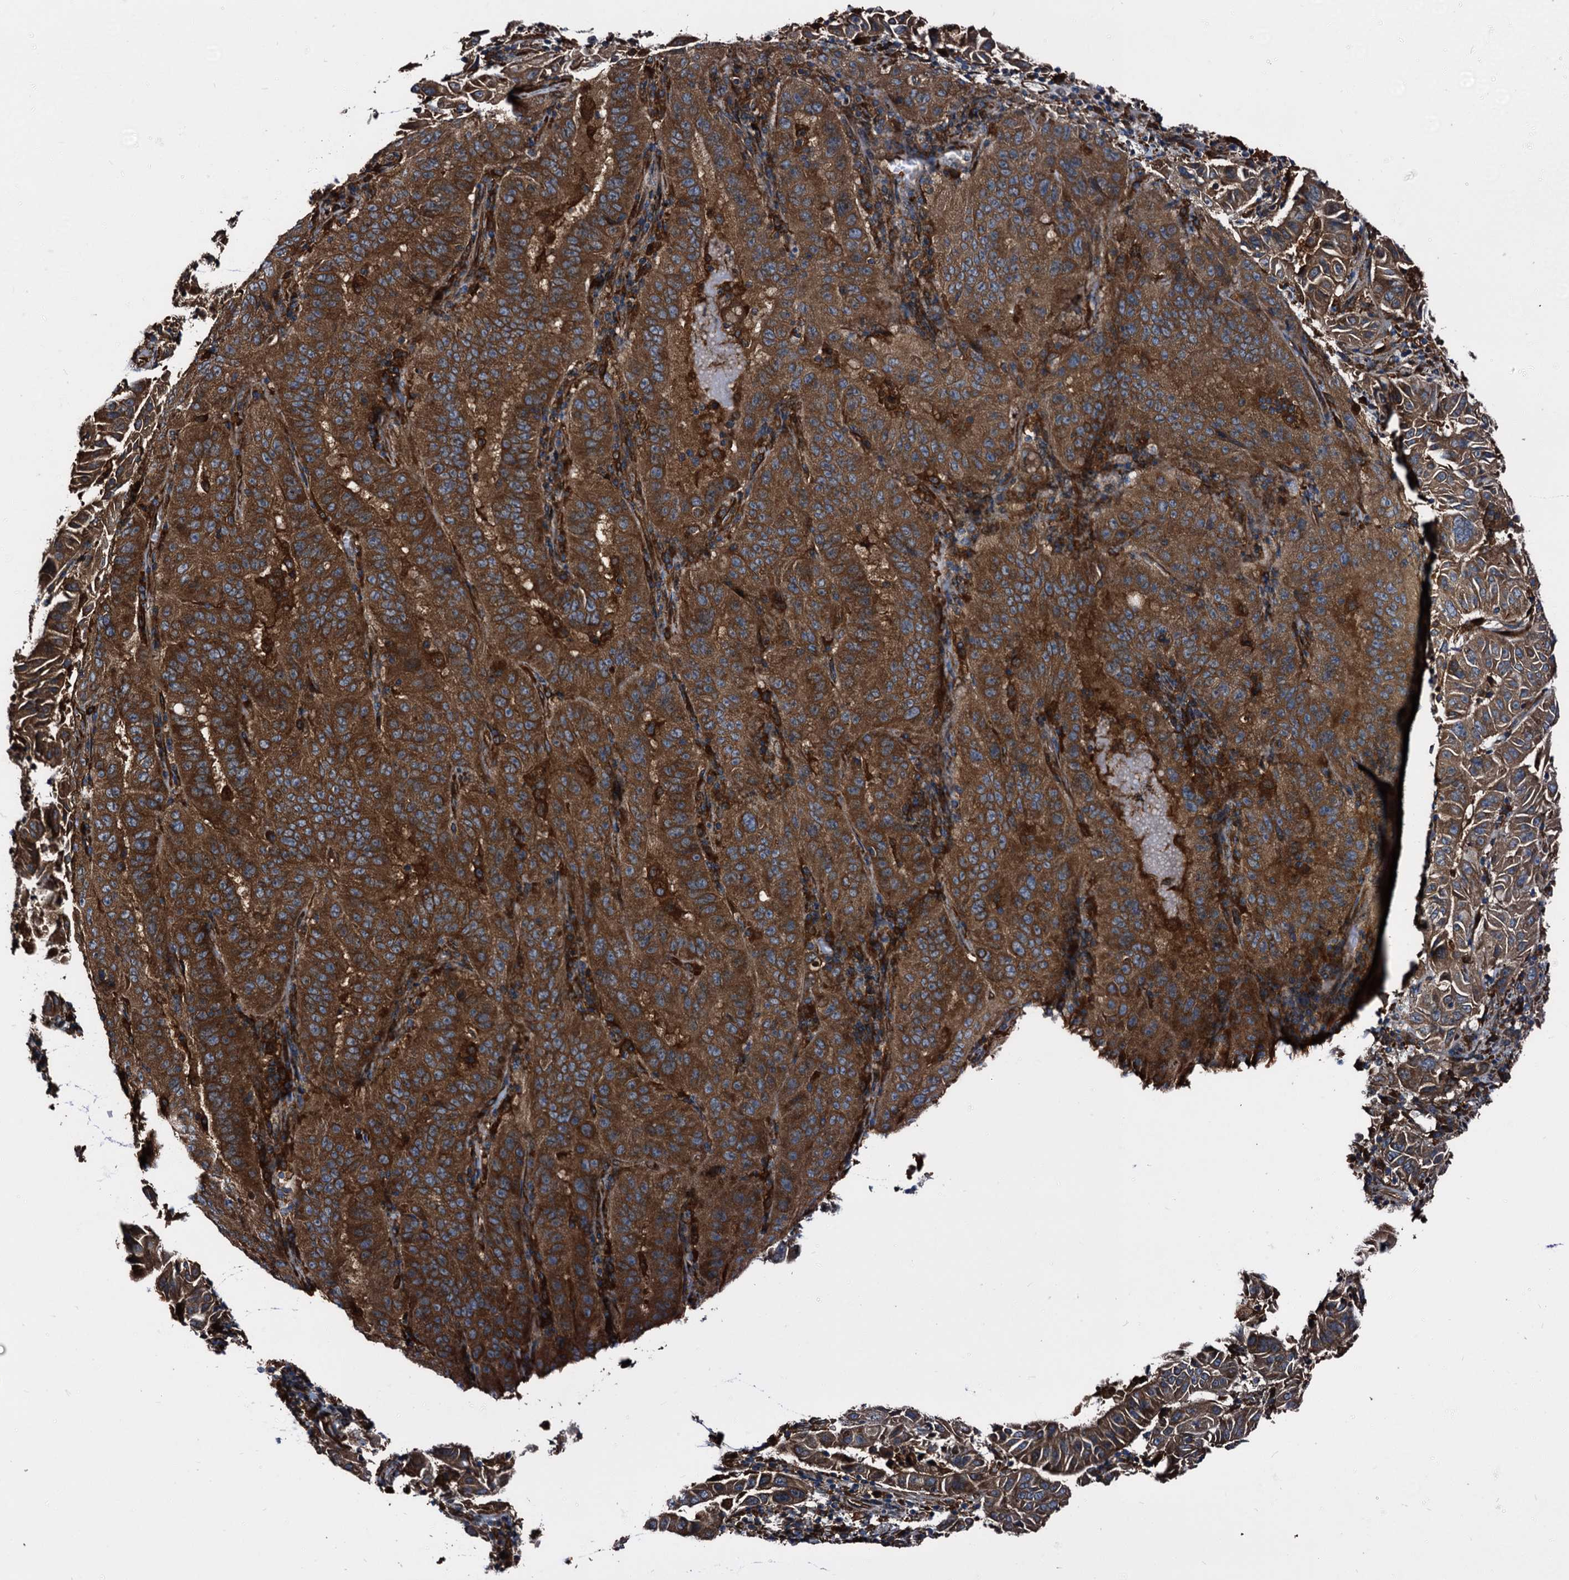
{"staining": {"intensity": "strong", "quantity": ">75%", "location": "cytoplasmic/membranous"}, "tissue": "pancreatic cancer", "cell_type": "Tumor cells", "image_type": "cancer", "snomed": [{"axis": "morphology", "description": "Adenocarcinoma, NOS"}, {"axis": "topography", "description": "Pancreas"}], "caption": "Pancreatic cancer (adenocarcinoma) stained with a brown dye displays strong cytoplasmic/membranous positive positivity in approximately >75% of tumor cells.", "gene": "PEX5", "patient": {"sex": "male", "age": 63}}